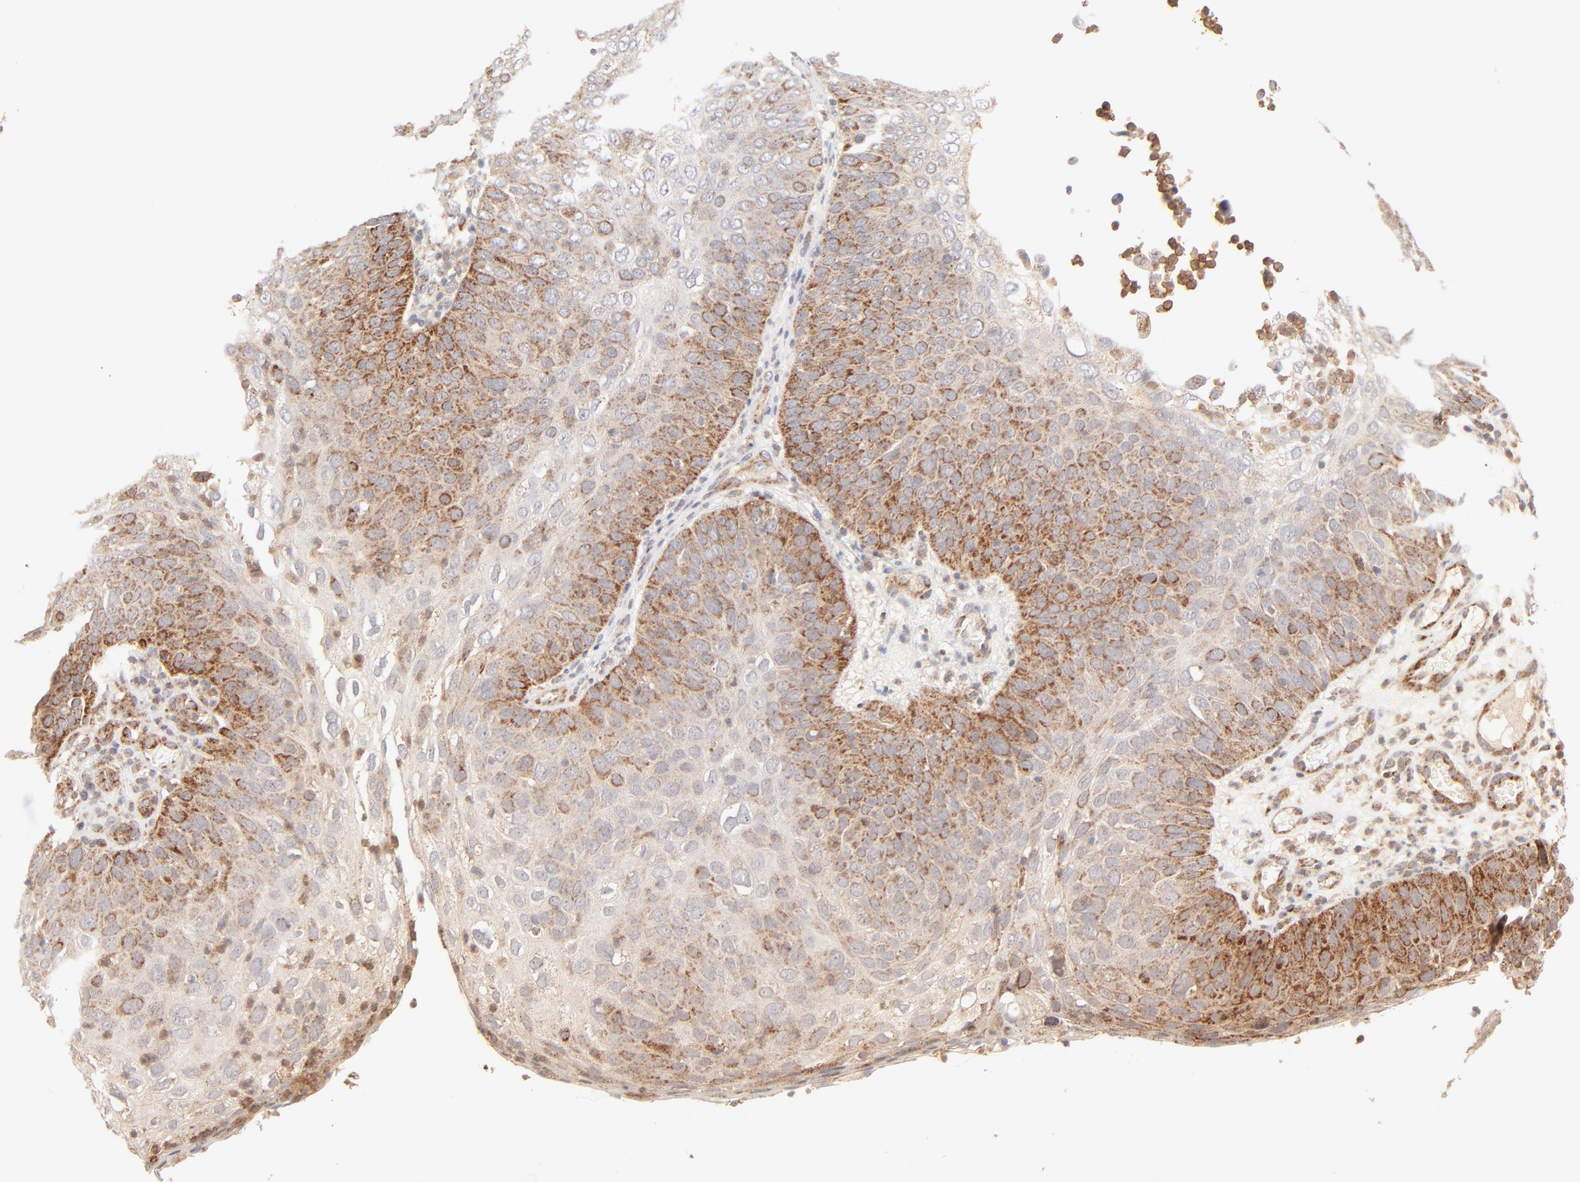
{"staining": {"intensity": "moderate", "quantity": ">75%", "location": "cytoplasmic/membranous"}, "tissue": "skin cancer", "cell_type": "Tumor cells", "image_type": "cancer", "snomed": [{"axis": "morphology", "description": "Squamous cell carcinoma, NOS"}, {"axis": "topography", "description": "Skin"}], "caption": "Skin cancer (squamous cell carcinoma) stained with DAB immunohistochemistry shows medium levels of moderate cytoplasmic/membranous positivity in approximately >75% of tumor cells. The staining is performed using DAB (3,3'-diaminobenzidine) brown chromogen to label protein expression. The nuclei are counter-stained blue using hematoxylin.", "gene": "CSPG4", "patient": {"sex": "male", "age": 87}}